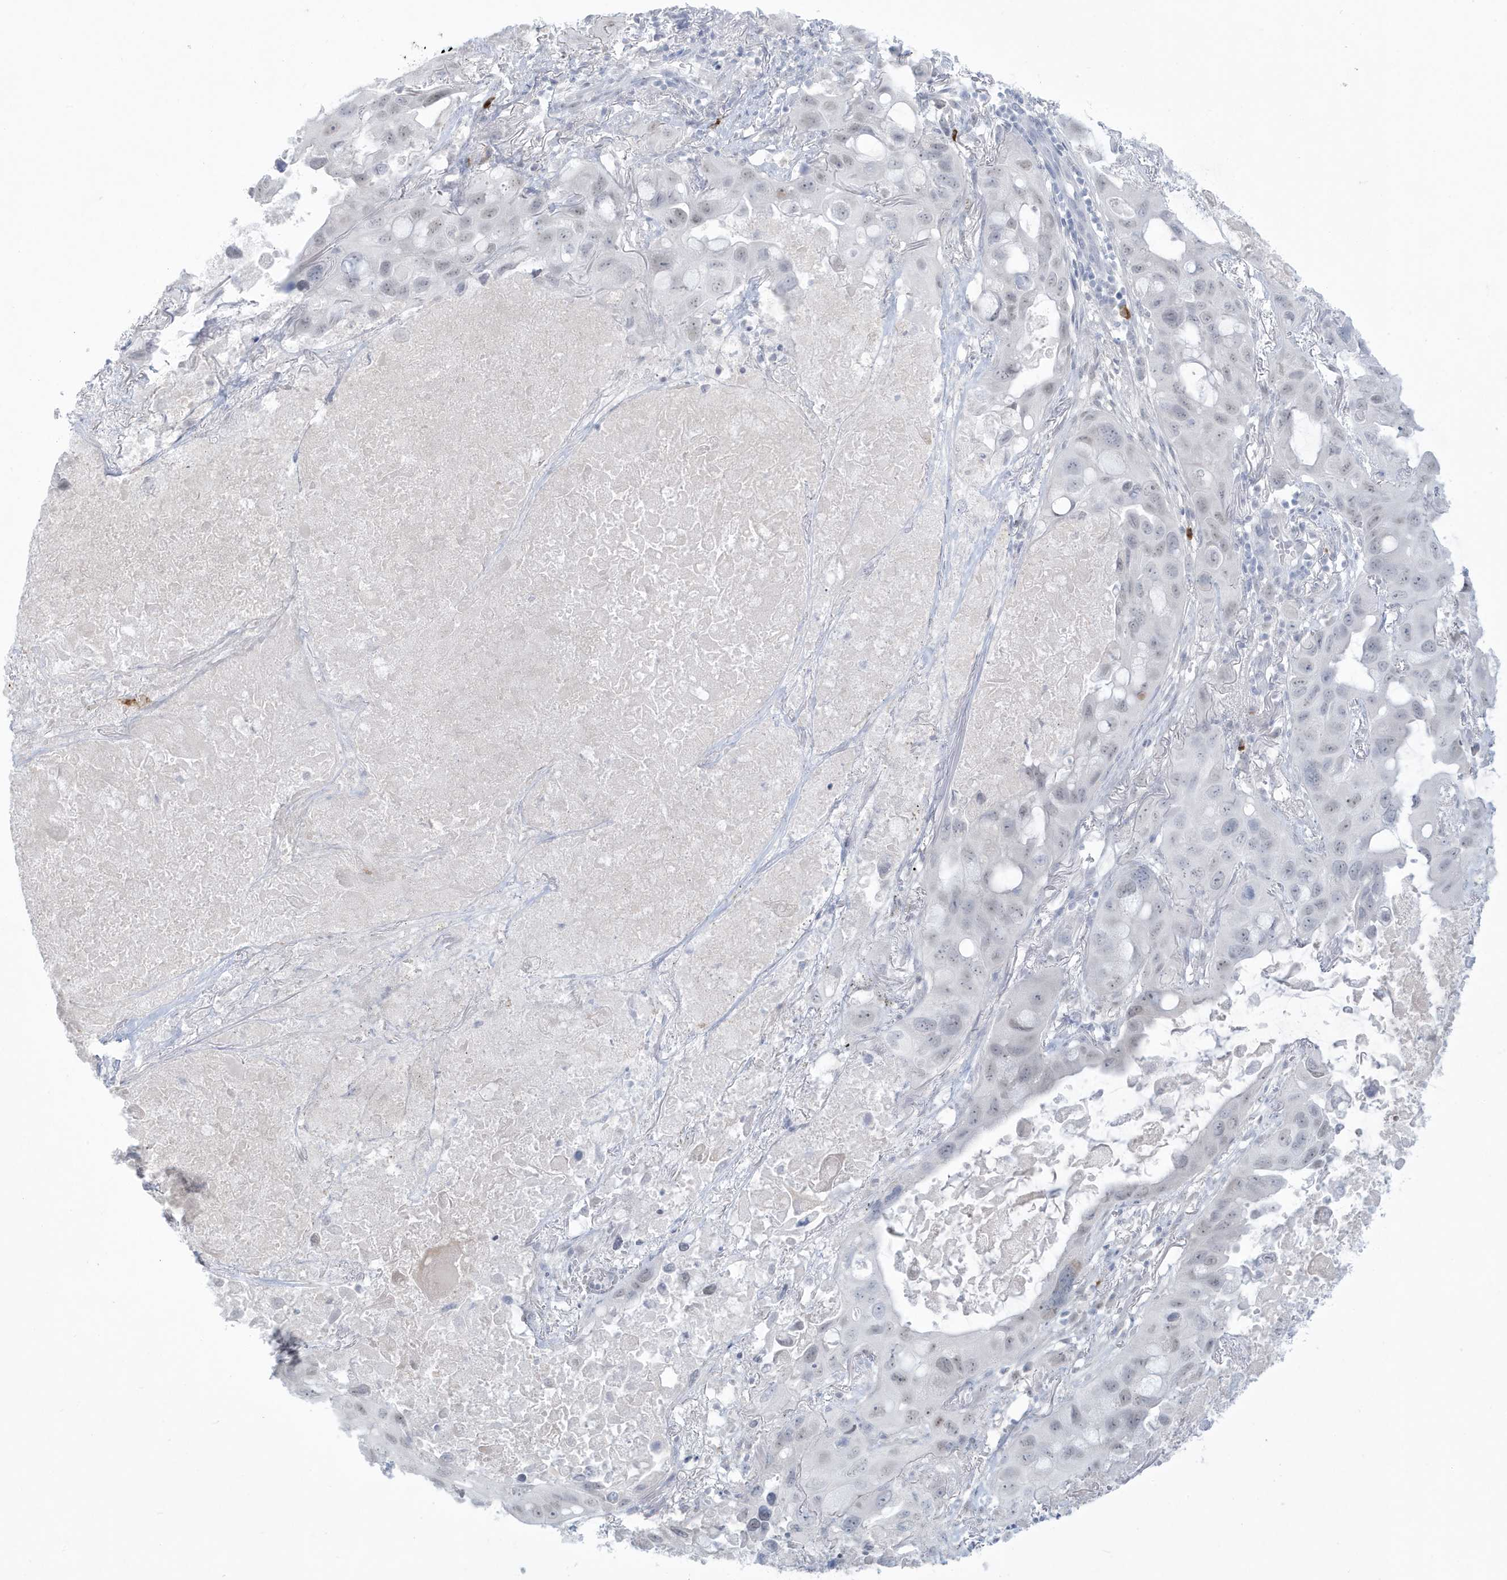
{"staining": {"intensity": "negative", "quantity": "none", "location": "none"}, "tissue": "lung cancer", "cell_type": "Tumor cells", "image_type": "cancer", "snomed": [{"axis": "morphology", "description": "Squamous cell carcinoma, NOS"}, {"axis": "topography", "description": "Lung"}], "caption": "The histopathology image shows no staining of tumor cells in lung cancer (squamous cell carcinoma).", "gene": "HERC6", "patient": {"sex": "female", "age": 73}}